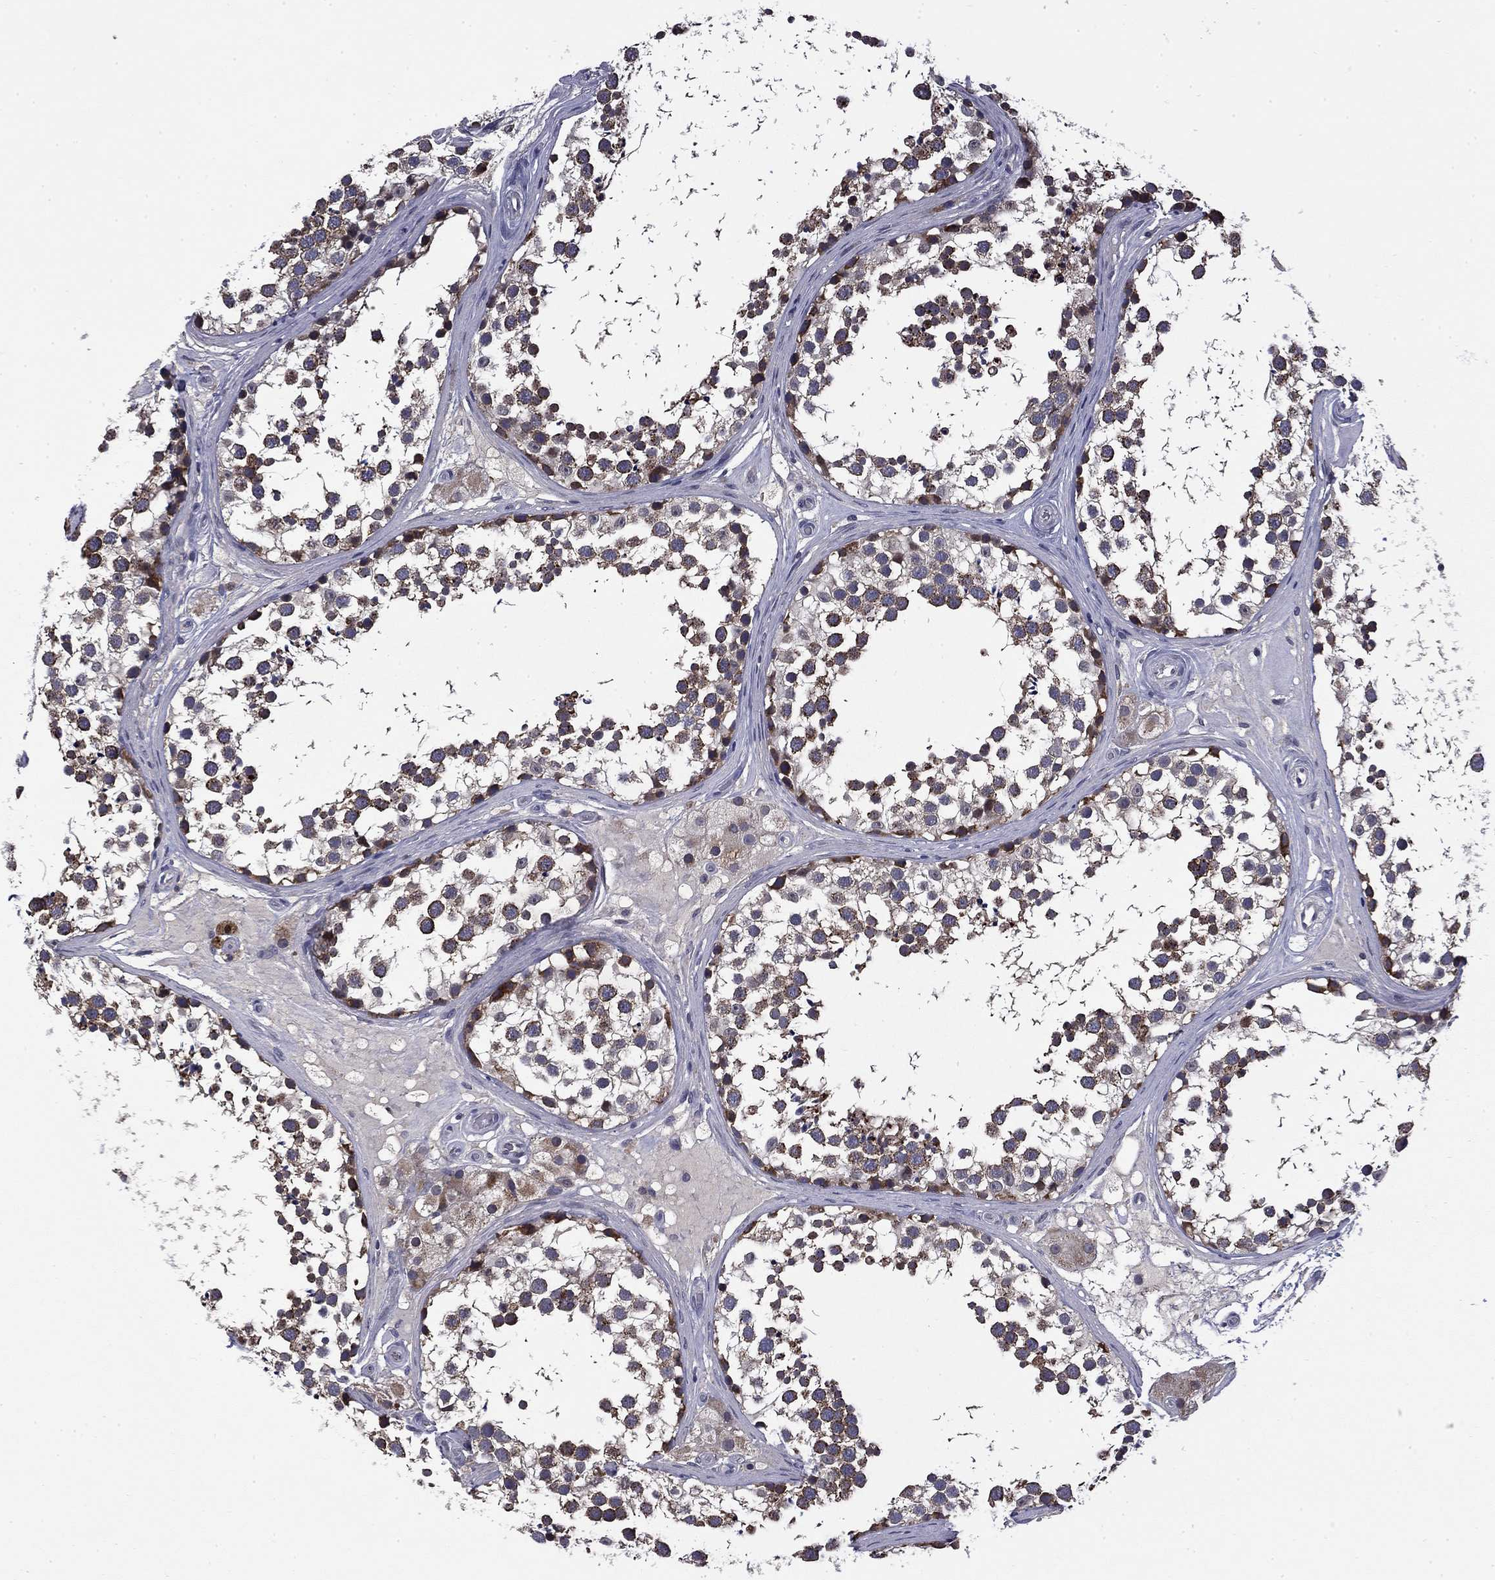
{"staining": {"intensity": "strong", "quantity": "25%-75%", "location": "cytoplasmic/membranous"}, "tissue": "testis", "cell_type": "Cells in seminiferous ducts", "image_type": "normal", "snomed": [{"axis": "morphology", "description": "Normal tissue, NOS"}, {"axis": "morphology", "description": "Seminoma, NOS"}, {"axis": "topography", "description": "Testis"}], "caption": "Protein staining by immunohistochemistry displays strong cytoplasmic/membranous expression in about 25%-75% of cells in seminiferous ducts in normal testis.", "gene": "CEACAM7", "patient": {"sex": "male", "age": 65}}